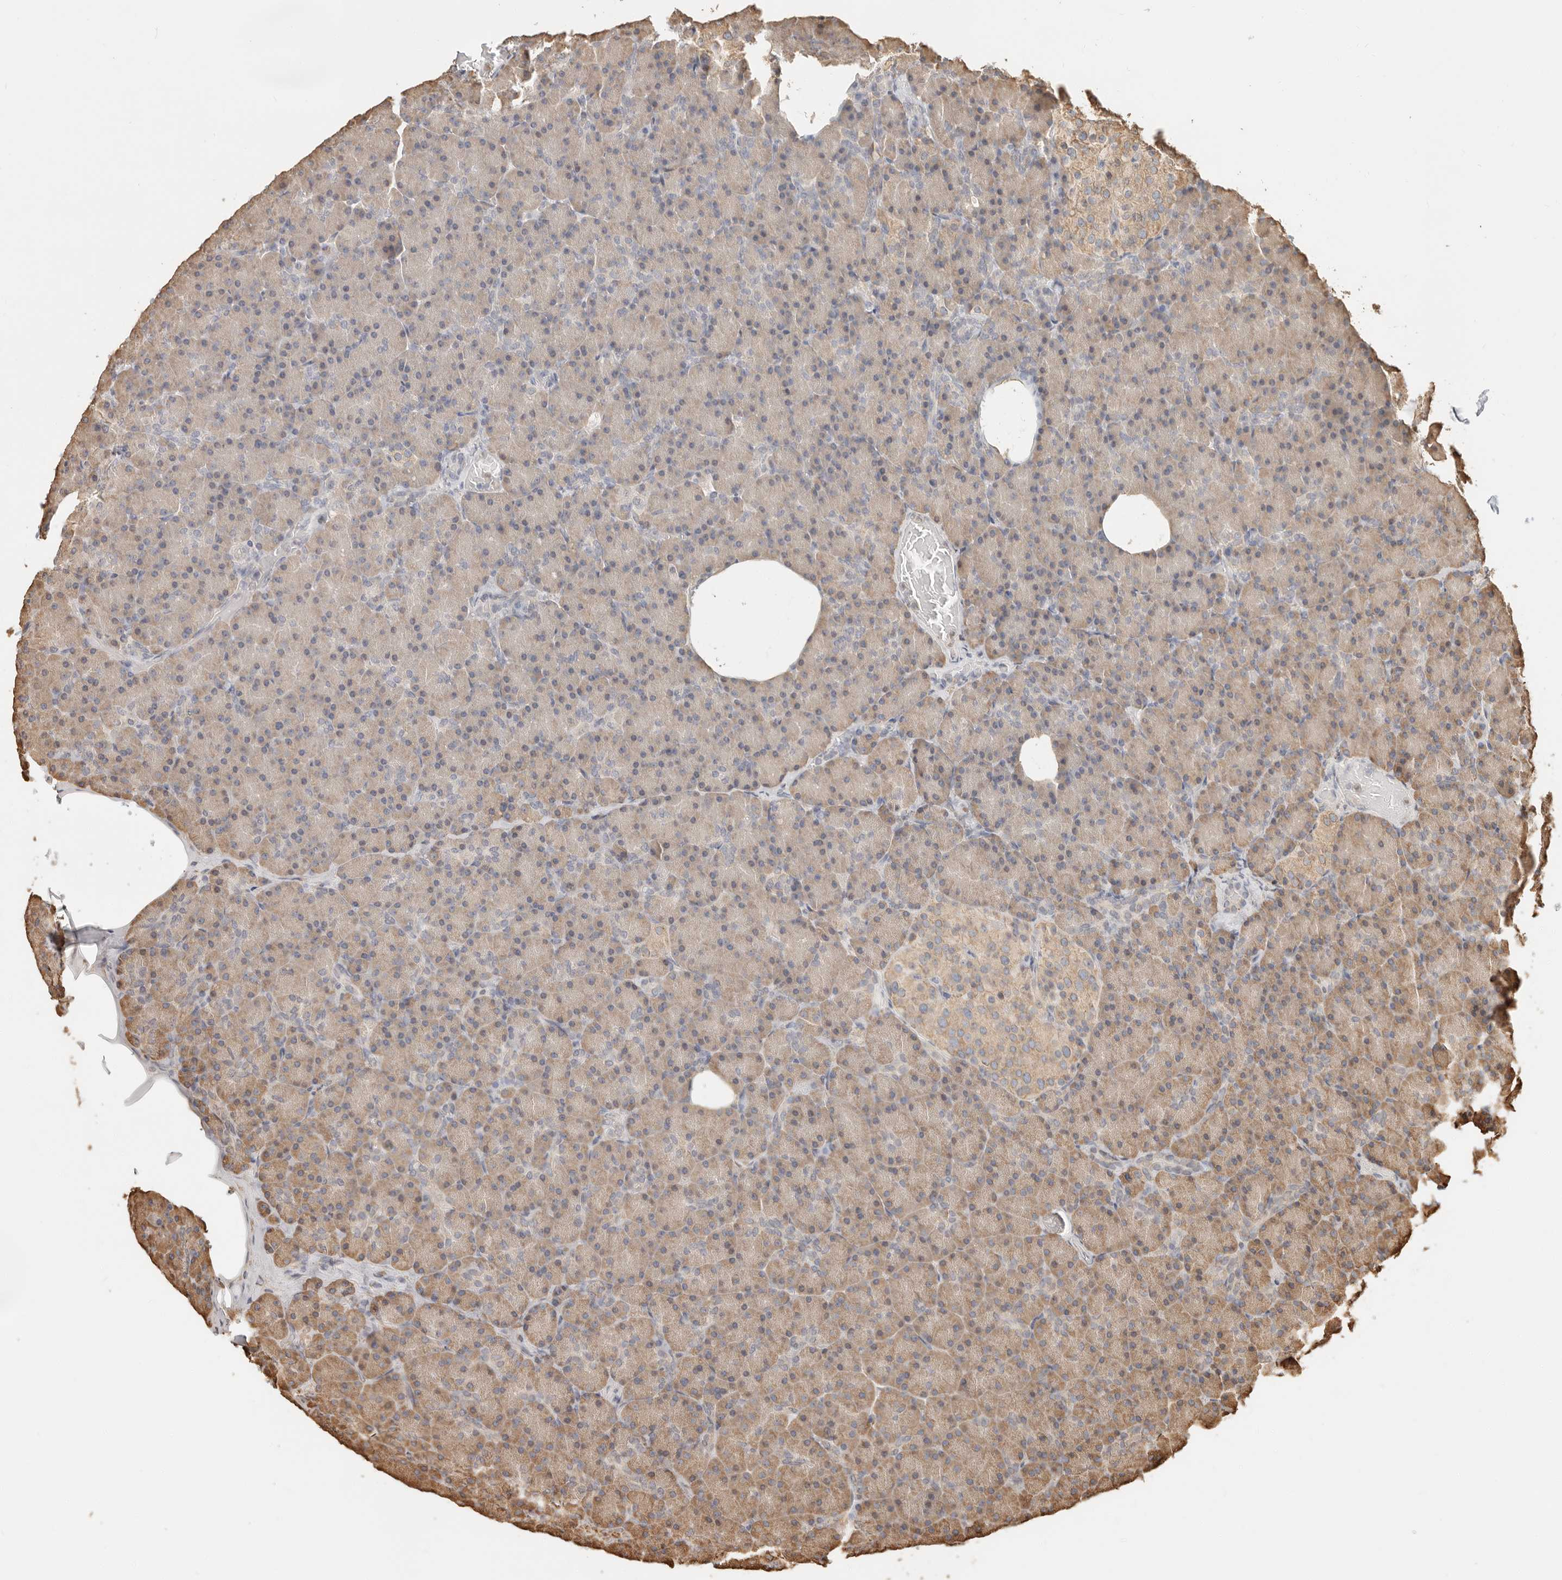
{"staining": {"intensity": "moderate", "quantity": "25%-75%", "location": "cytoplasmic/membranous"}, "tissue": "pancreas", "cell_type": "Exocrine glandular cells", "image_type": "normal", "snomed": [{"axis": "morphology", "description": "Normal tissue, NOS"}, {"axis": "topography", "description": "Pancreas"}], "caption": "Benign pancreas demonstrates moderate cytoplasmic/membranous expression in approximately 25%-75% of exocrine glandular cells The protein of interest is stained brown, and the nuclei are stained in blue (DAB IHC with brightfield microscopy, high magnification)..", "gene": "ARHGEF10L", "patient": {"sex": "female", "age": 43}}